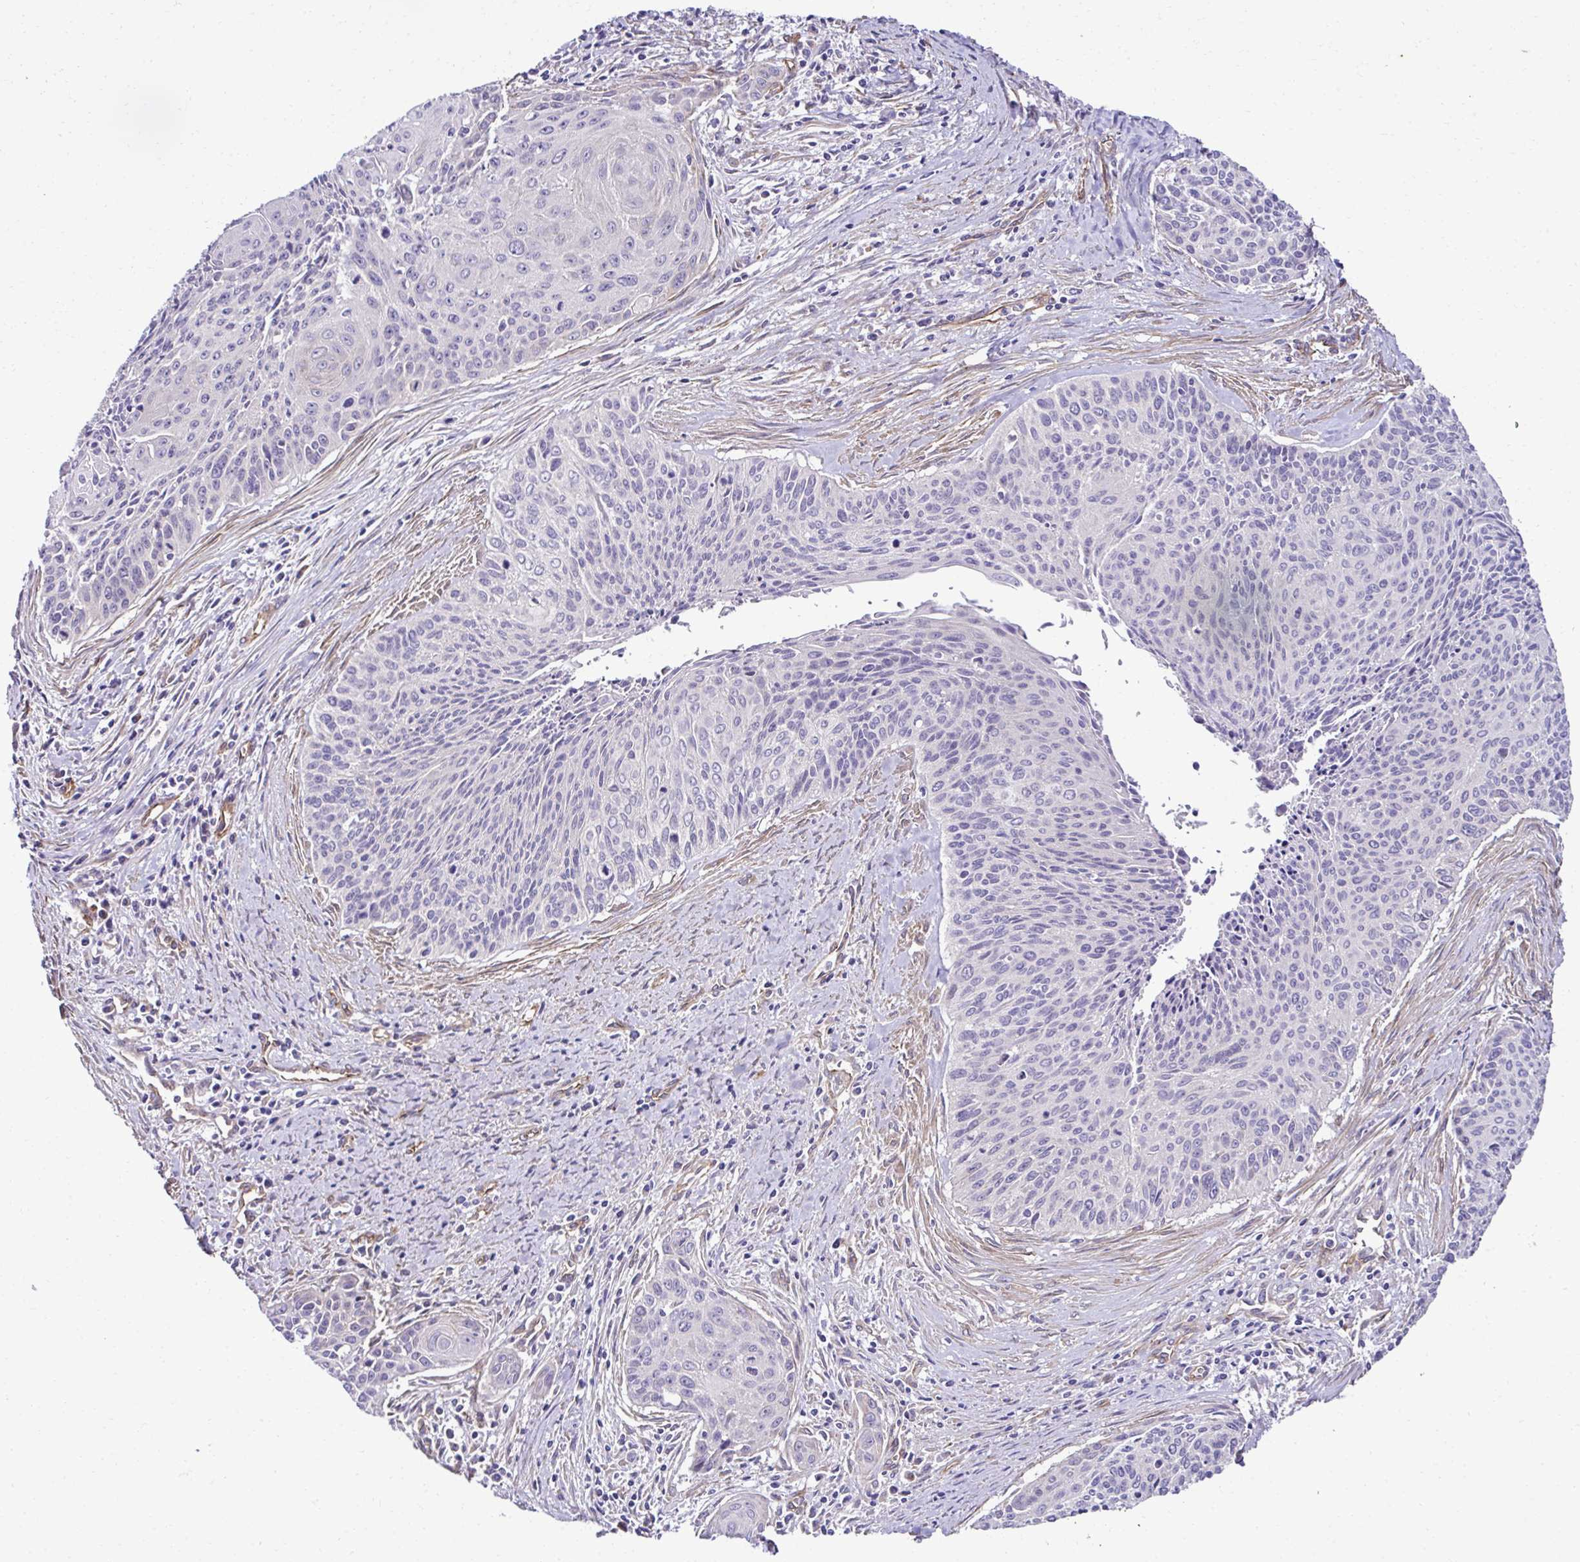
{"staining": {"intensity": "negative", "quantity": "none", "location": "none"}, "tissue": "cervical cancer", "cell_type": "Tumor cells", "image_type": "cancer", "snomed": [{"axis": "morphology", "description": "Squamous cell carcinoma, NOS"}, {"axis": "topography", "description": "Cervix"}], "caption": "DAB immunohistochemical staining of human cervical cancer (squamous cell carcinoma) exhibits no significant expression in tumor cells.", "gene": "TRIM52", "patient": {"sex": "female", "age": 55}}